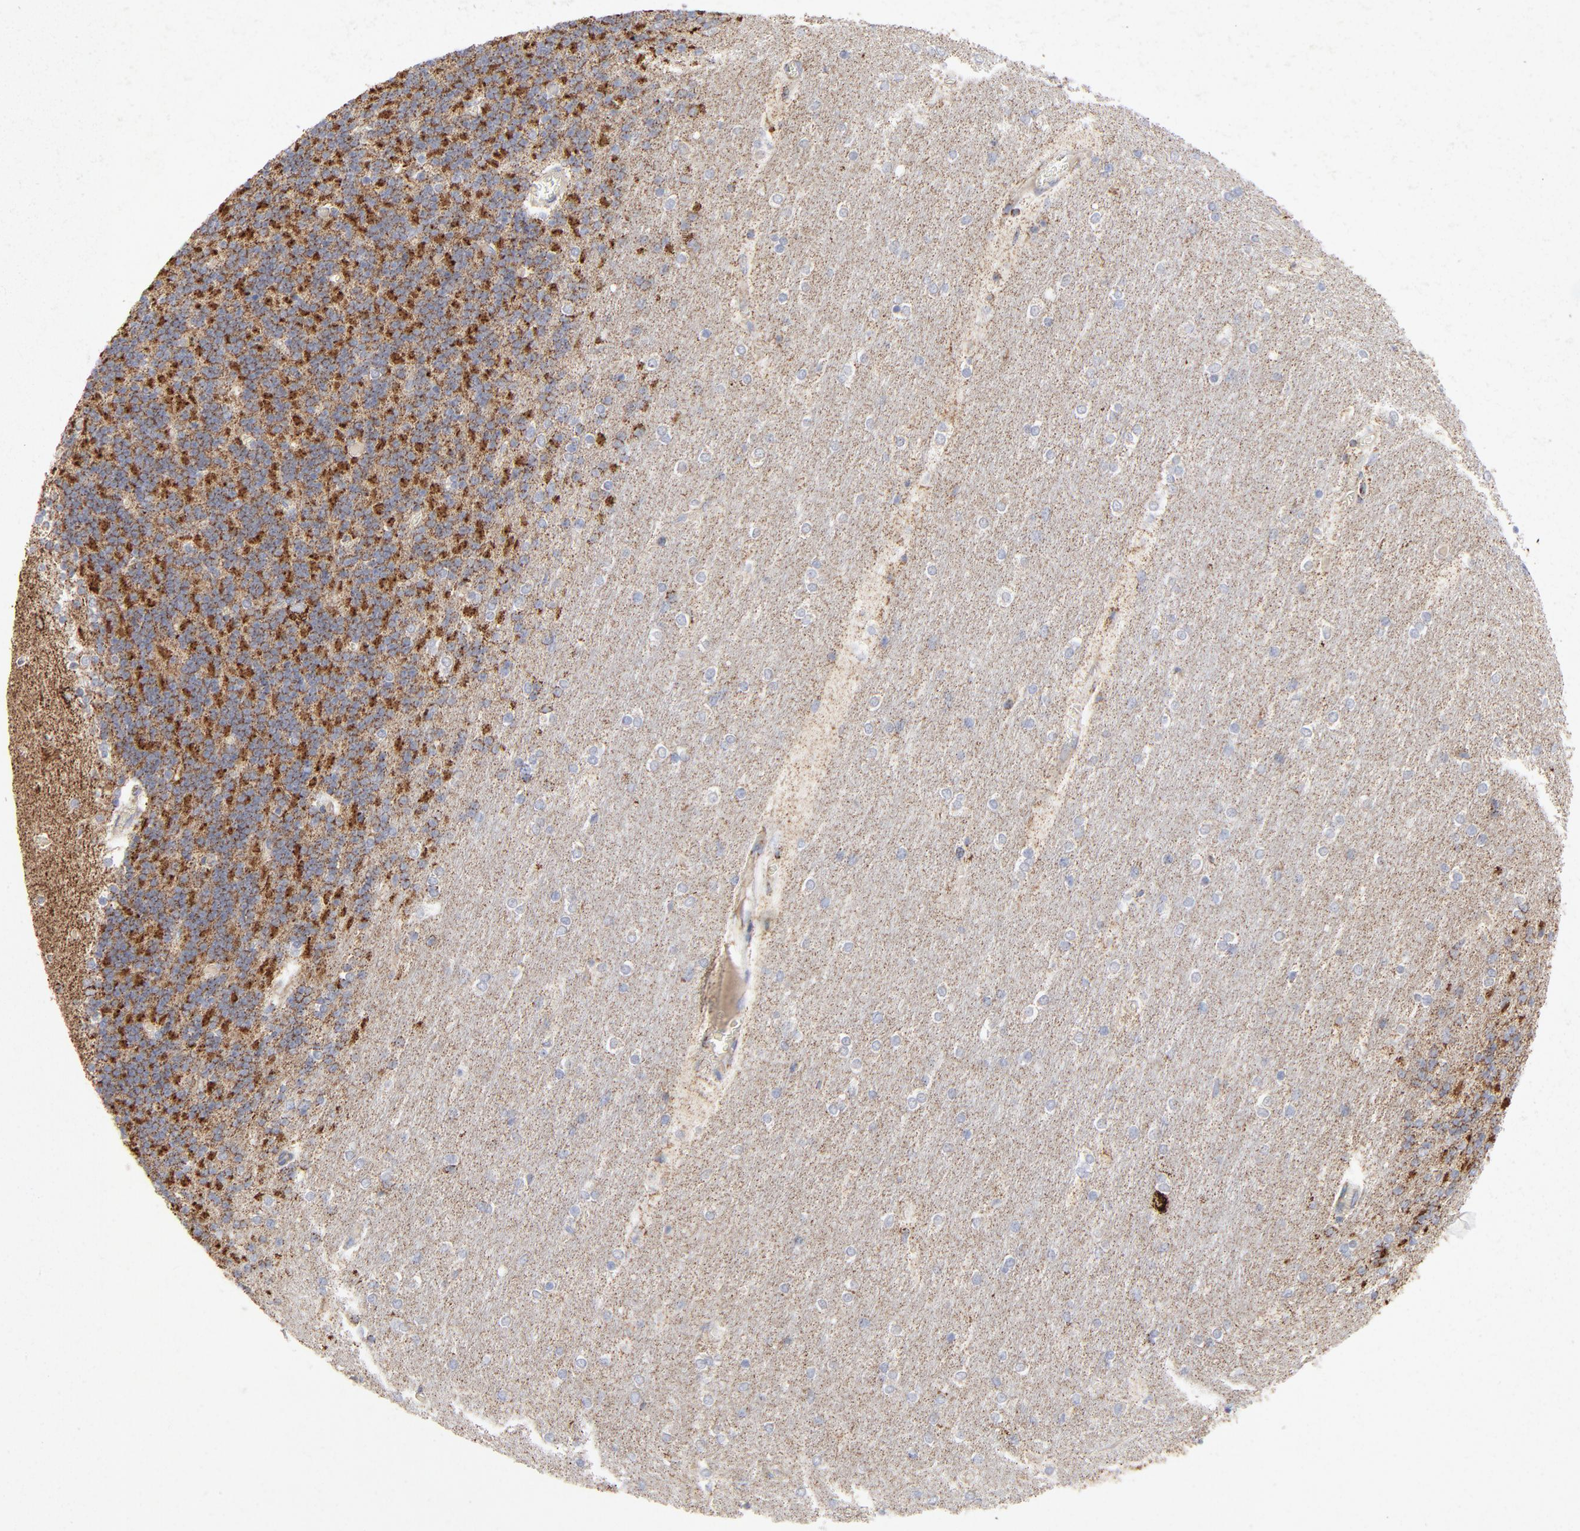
{"staining": {"intensity": "strong", "quantity": "25%-75%", "location": "cytoplasmic/membranous"}, "tissue": "cerebellum", "cell_type": "Cells in granular layer", "image_type": "normal", "snomed": [{"axis": "morphology", "description": "Normal tissue, NOS"}, {"axis": "topography", "description": "Cerebellum"}], "caption": "Cerebellum stained with DAB (3,3'-diaminobenzidine) IHC demonstrates high levels of strong cytoplasmic/membranous expression in about 25%-75% of cells in granular layer.", "gene": "ASB3", "patient": {"sex": "female", "age": 54}}